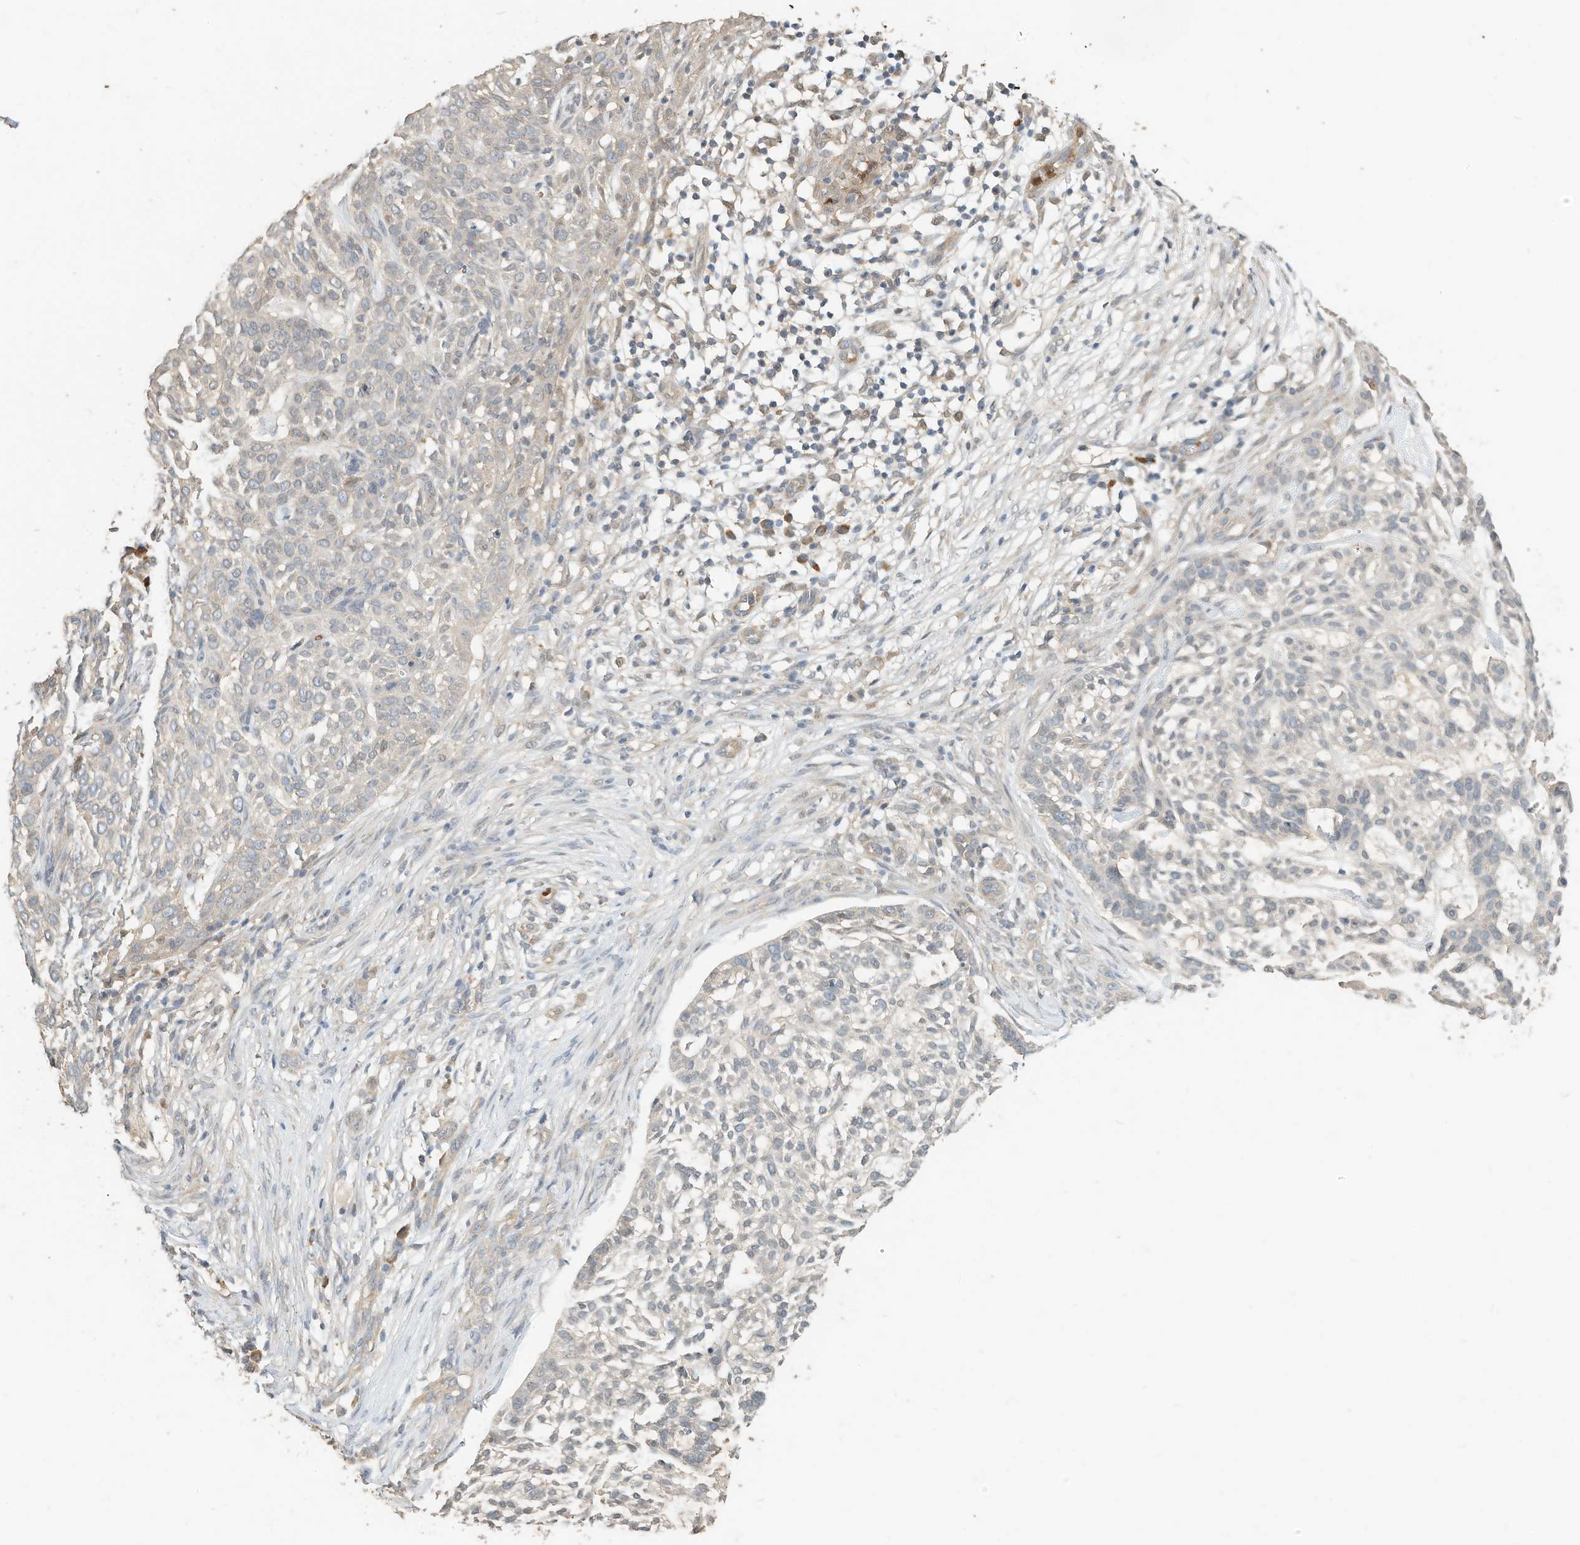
{"staining": {"intensity": "negative", "quantity": "none", "location": "none"}, "tissue": "skin cancer", "cell_type": "Tumor cells", "image_type": "cancer", "snomed": [{"axis": "morphology", "description": "Basal cell carcinoma"}, {"axis": "topography", "description": "Skin"}], "caption": "An immunohistochemistry (IHC) micrograph of skin basal cell carcinoma is shown. There is no staining in tumor cells of skin basal cell carcinoma.", "gene": "OFD1", "patient": {"sex": "female", "age": 64}}